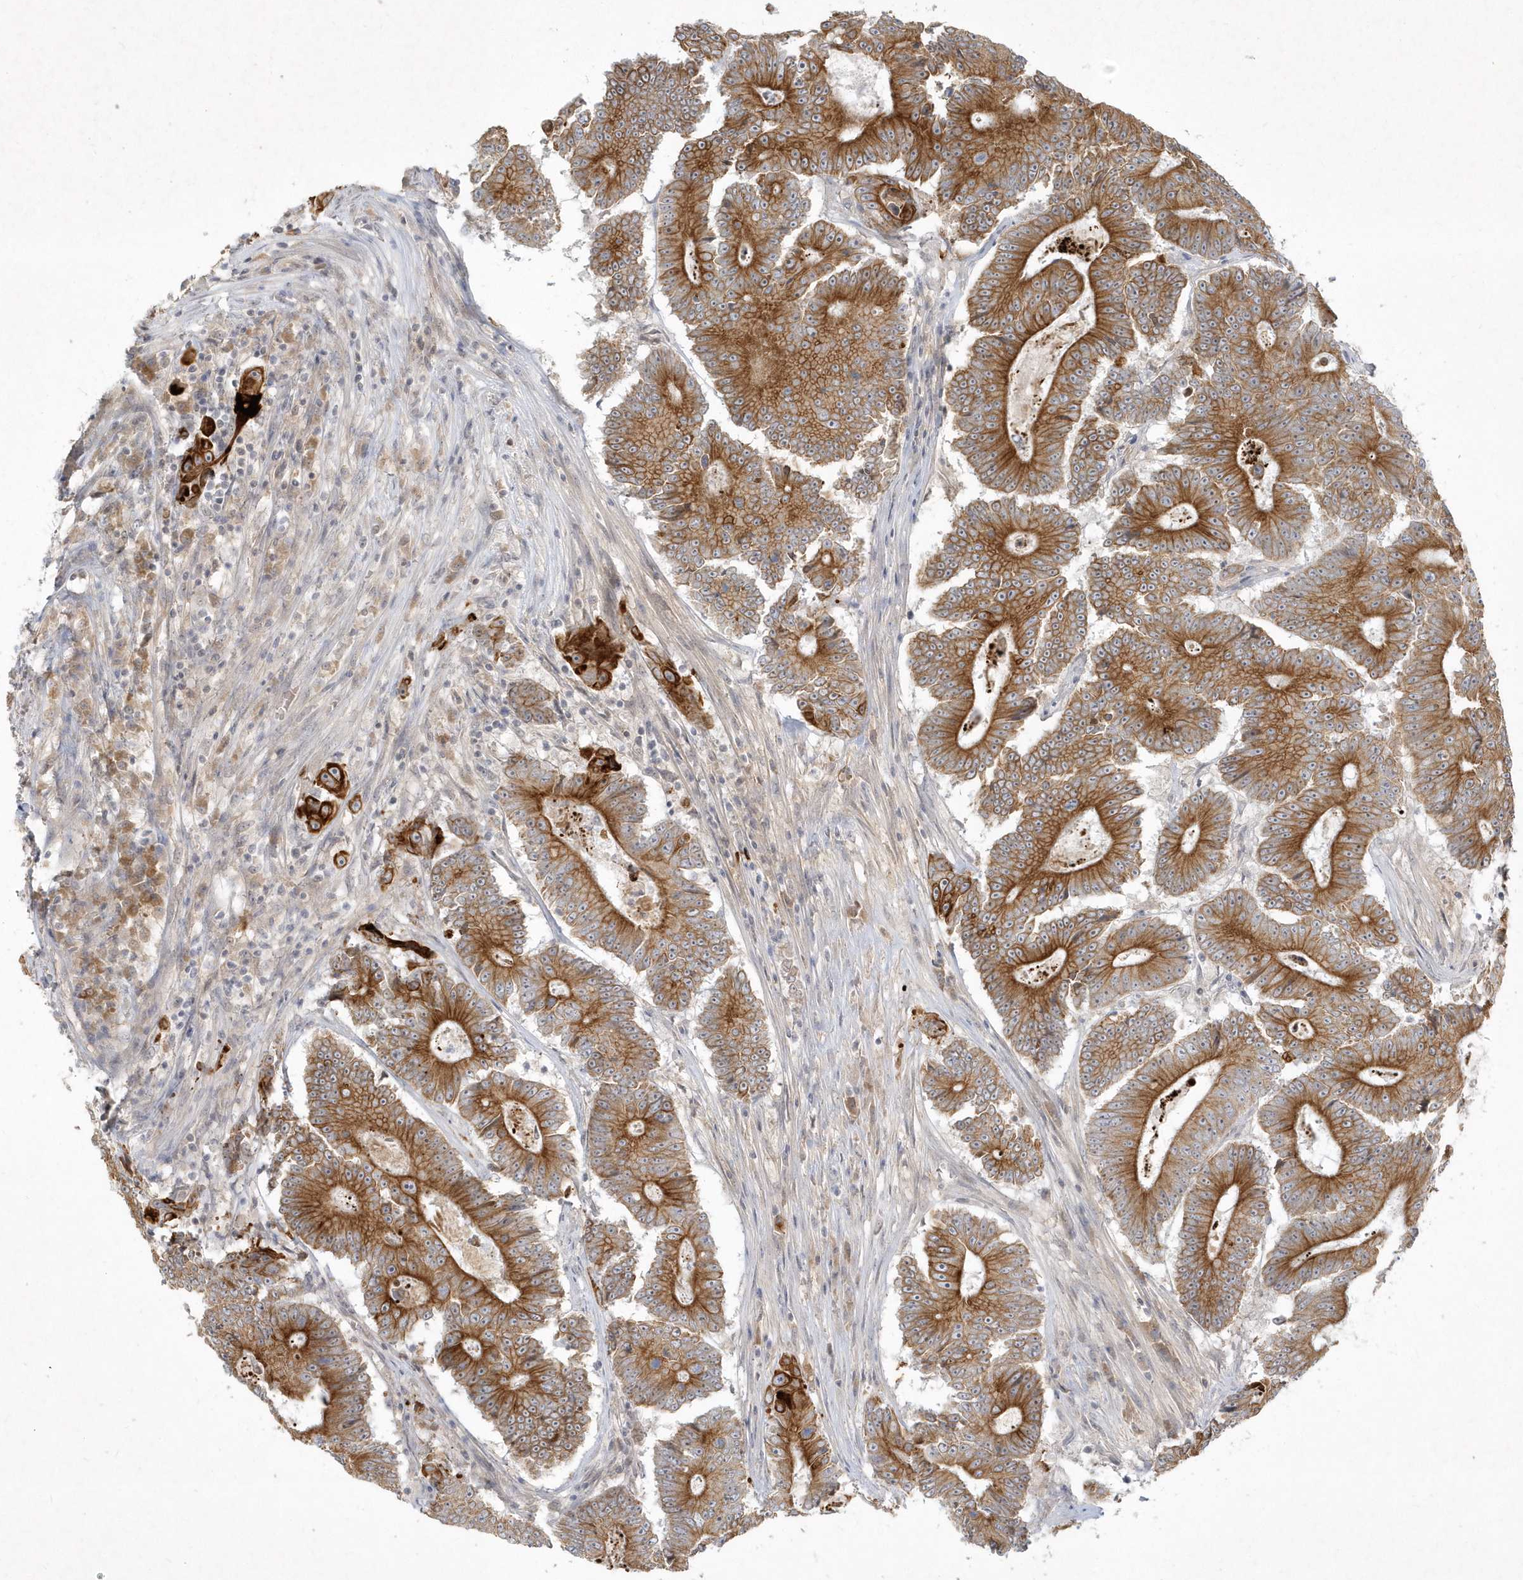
{"staining": {"intensity": "strong", "quantity": ">75%", "location": "cytoplasmic/membranous"}, "tissue": "colorectal cancer", "cell_type": "Tumor cells", "image_type": "cancer", "snomed": [{"axis": "morphology", "description": "Adenocarcinoma, NOS"}, {"axis": "topography", "description": "Colon"}], "caption": "Immunohistochemical staining of colorectal adenocarcinoma shows strong cytoplasmic/membranous protein positivity in about >75% of tumor cells.", "gene": "BOD1", "patient": {"sex": "male", "age": 83}}